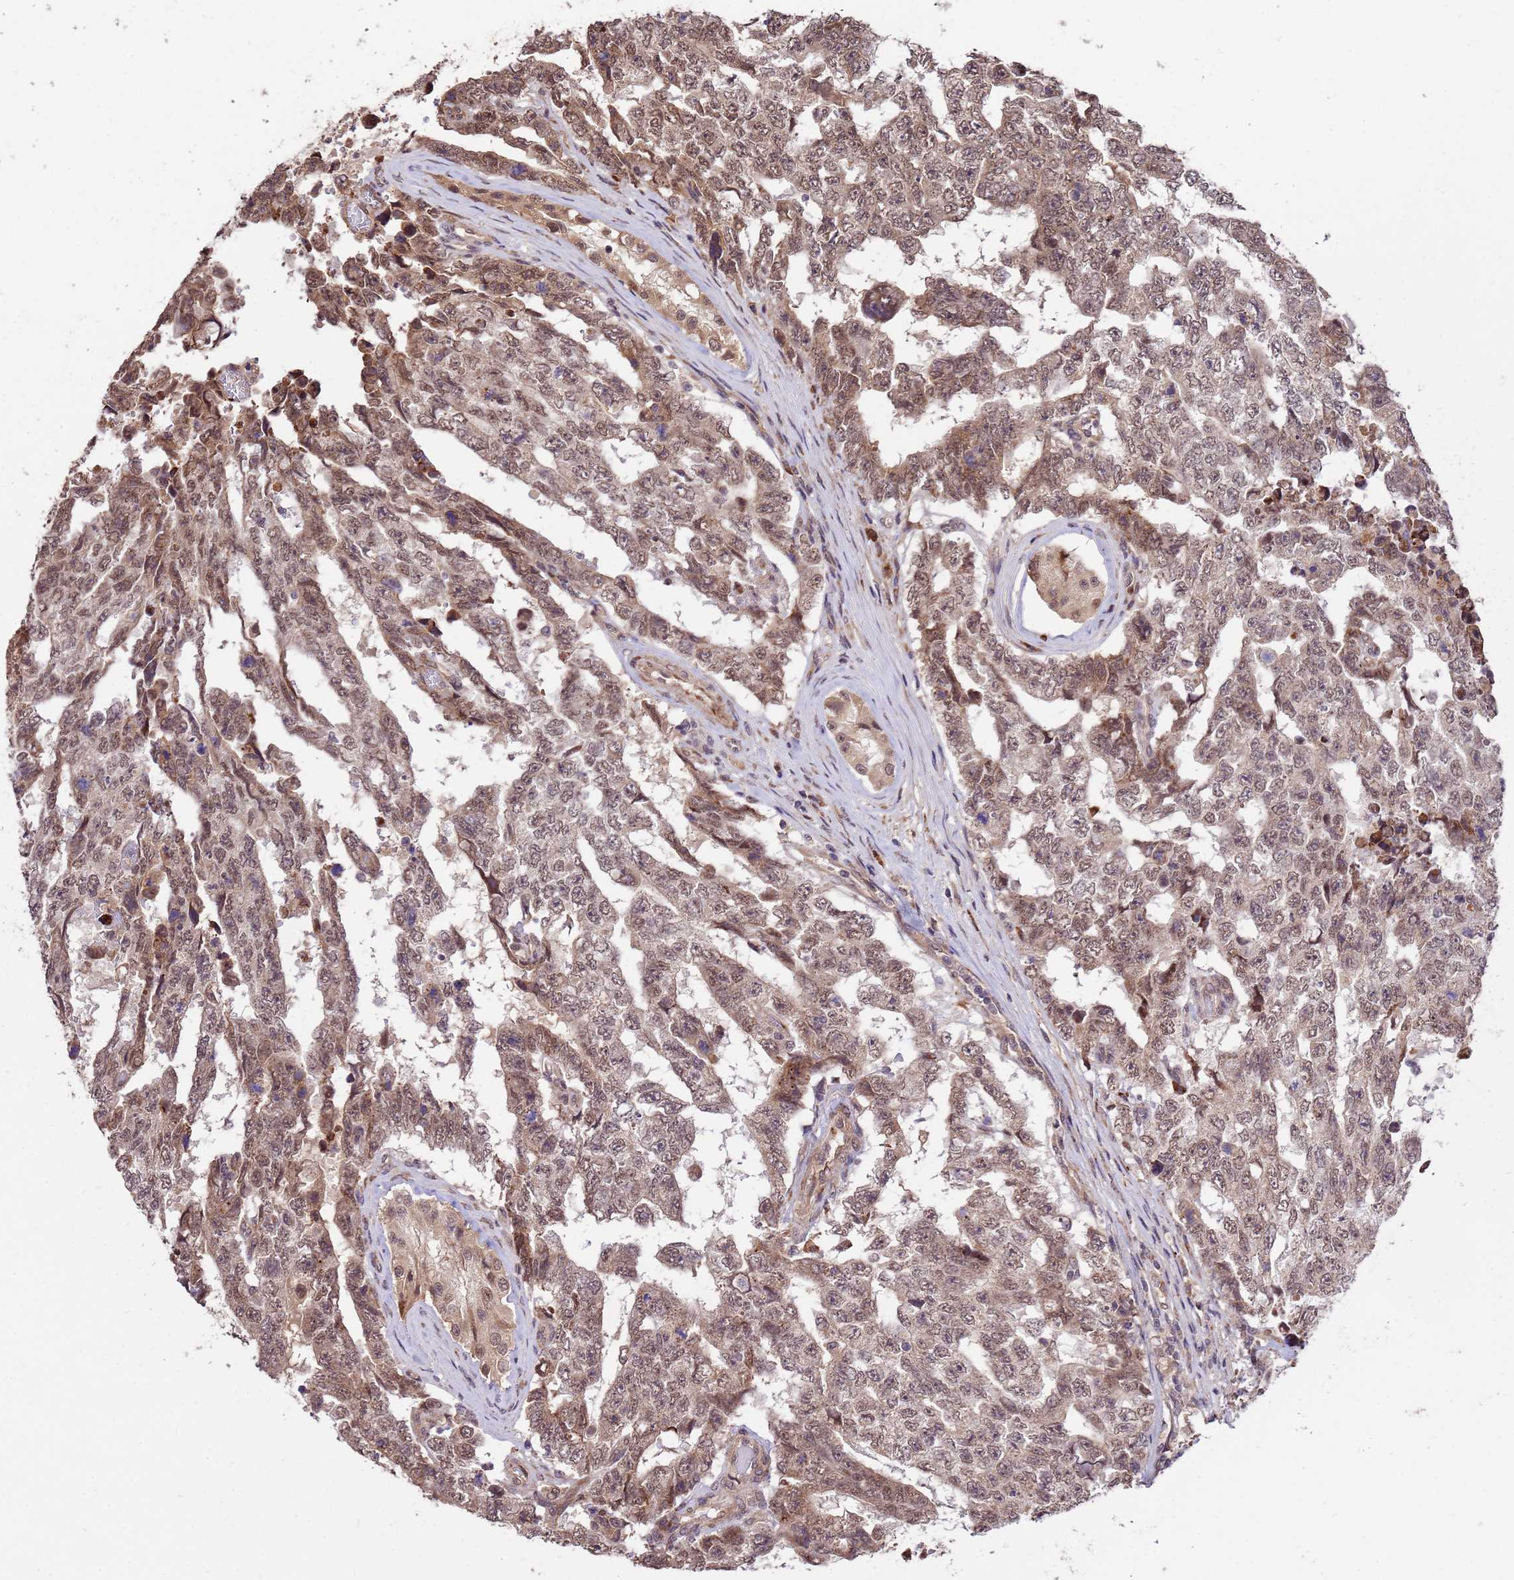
{"staining": {"intensity": "moderate", "quantity": ">75%", "location": "cytoplasmic/membranous,nuclear"}, "tissue": "testis cancer", "cell_type": "Tumor cells", "image_type": "cancer", "snomed": [{"axis": "morphology", "description": "Normal tissue, NOS"}, {"axis": "morphology", "description": "Carcinoma, Embryonal, NOS"}, {"axis": "topography", "description": "Testis"}, {"axis": "topography", "description": "Epididymis"}], "caption": "Testis embryonal carcinoma stained with IHC demonstrates moderate cytoplasmic/membranous and nuclear expression in approximately >75% of tumor cells.", "gene": "ZNF619", "patient": {"sex": "male", "age": 25}}